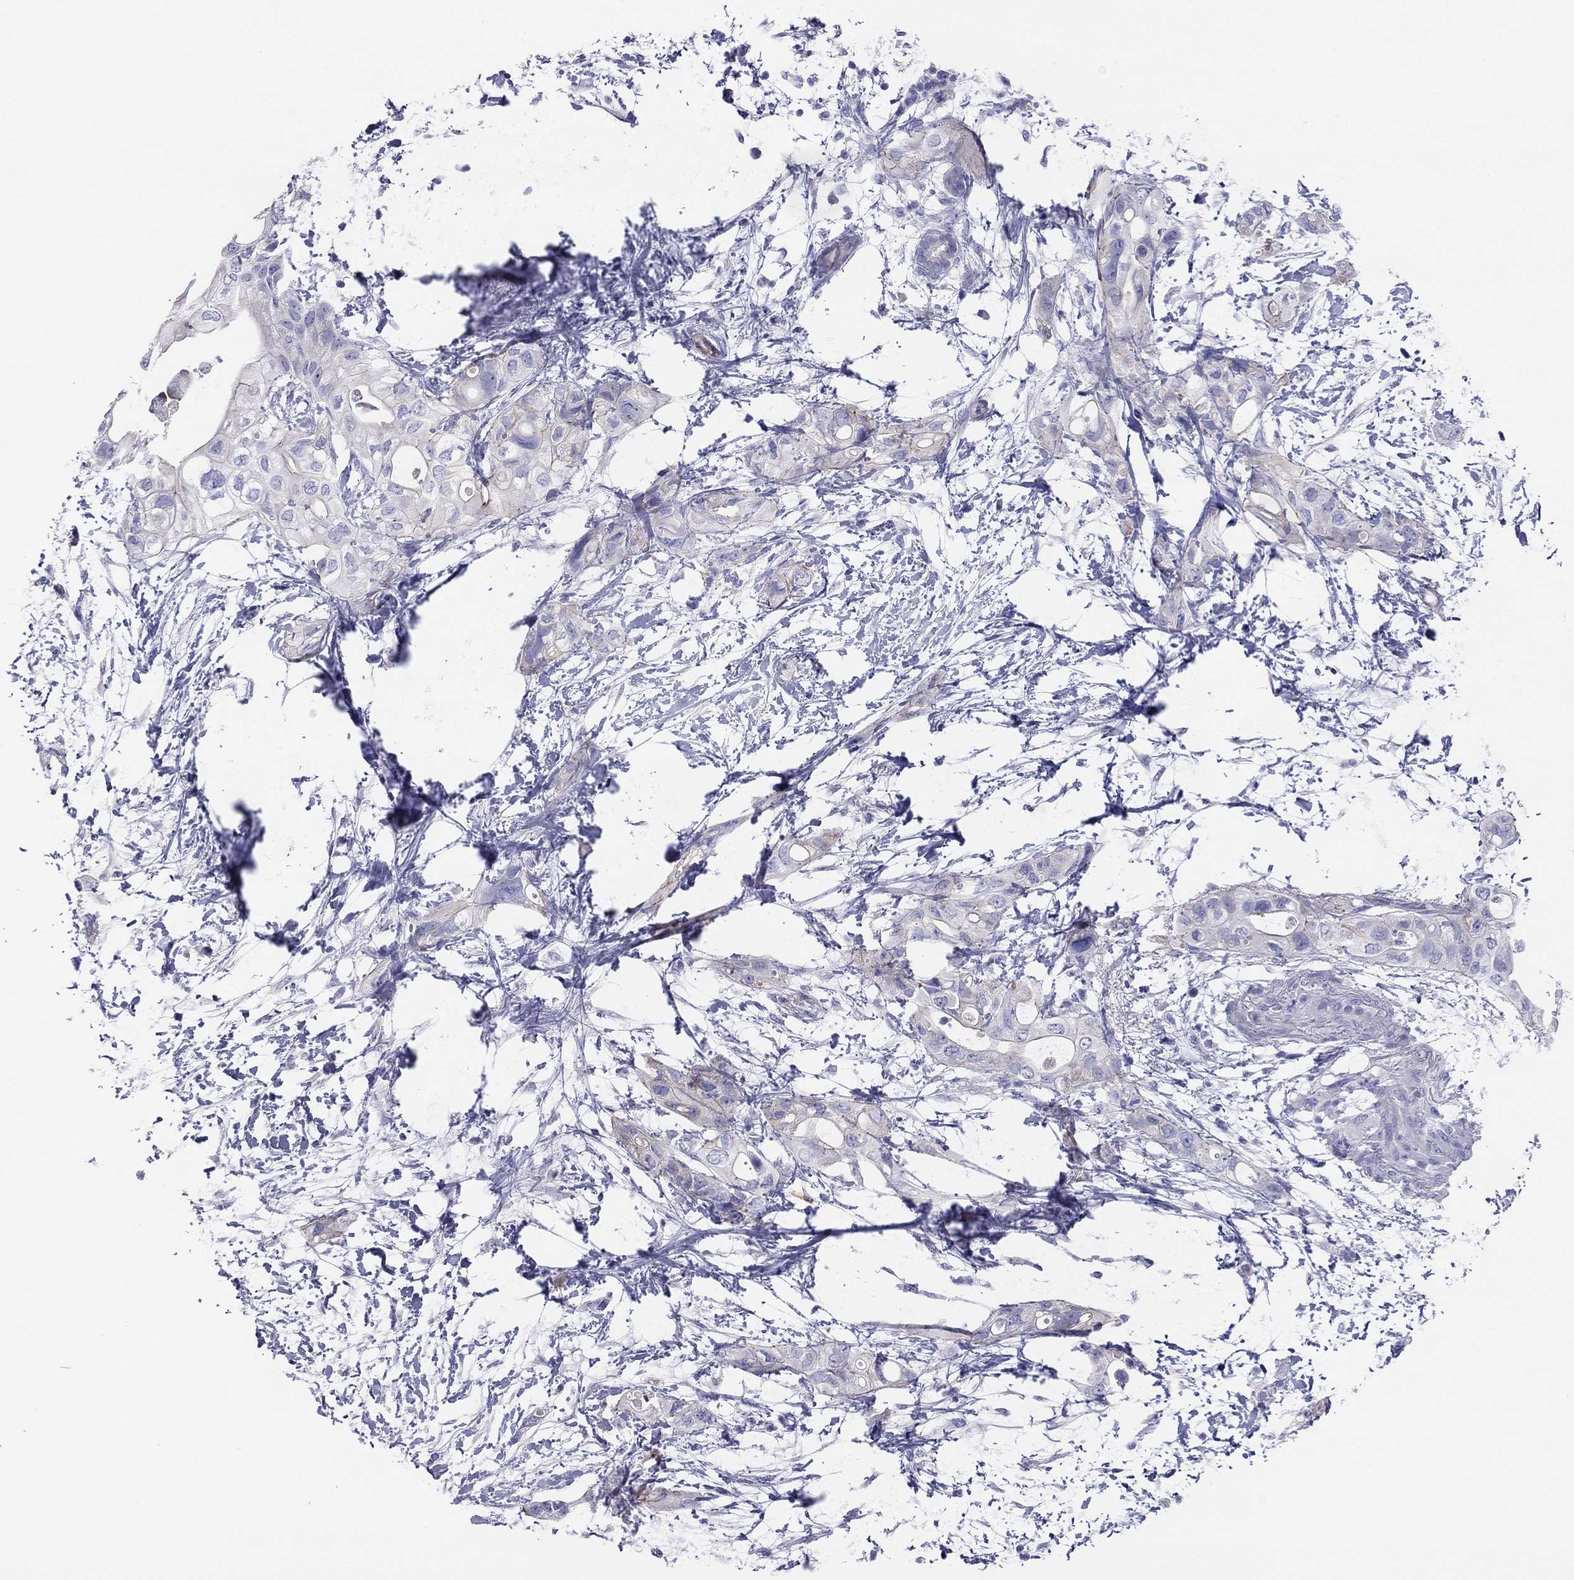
{"staining": {"intensity": "negative", "quantity": "none", "location": "none"}, "tissue": "pancreatic cancer", "cell_type": "Tumor cells", "image_type": "cancer", "snomed": [{"axis": "morphology", "description": "Adenocarcinoma, NOS"}, {"axis": "topography", "description": "Pancreas"}], "caption": "Protein analysis of pancreatic cancer shows no significant staining in tumor cells.", "gene": "MGAT4C", "patient": {"sex": "female", "age": 72}}